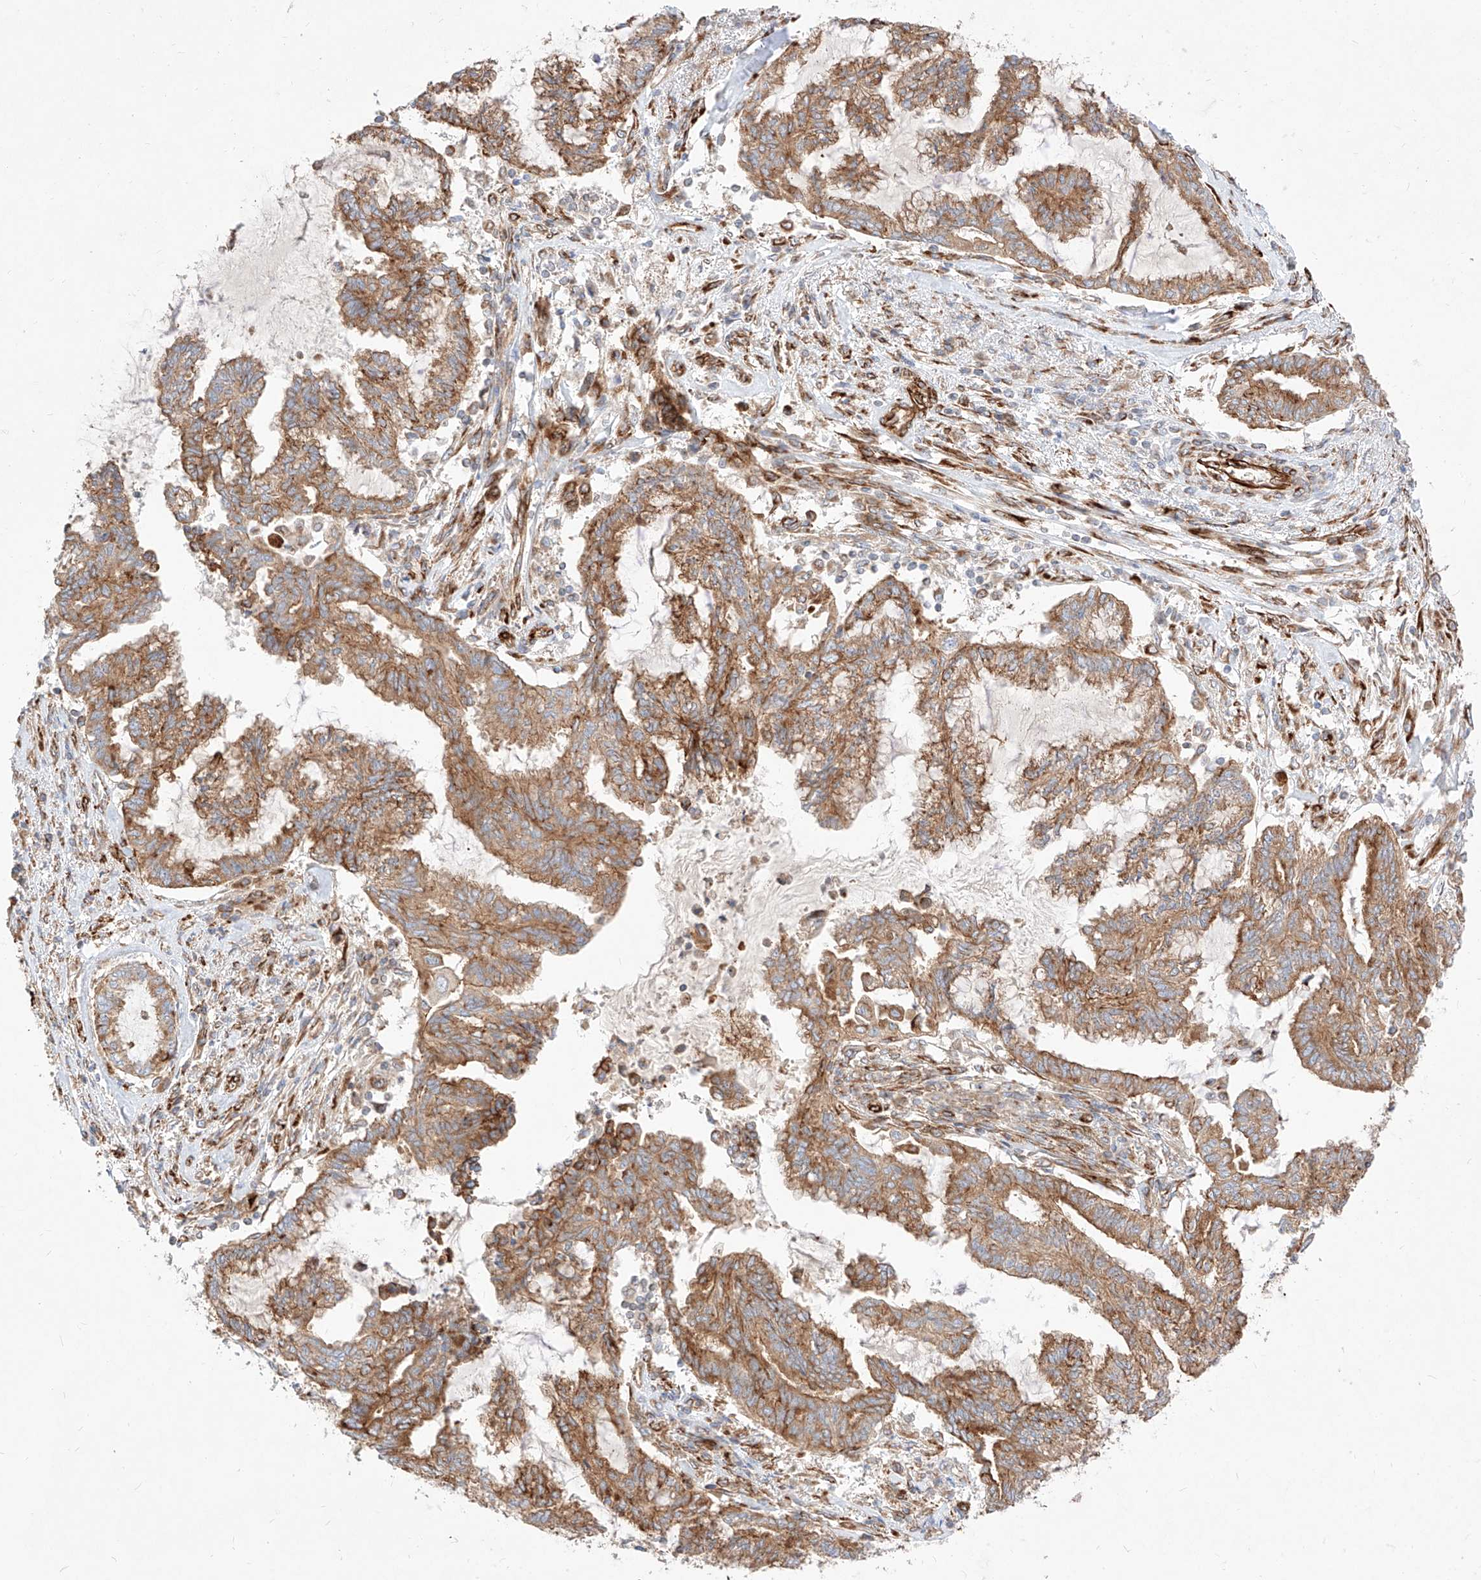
{"staining": {"intensity": "moderate", "quantity": ">75%", "location": "cytoplasmic/membranous"}, "tissue": "endometrial cancer", "cell_type": "Tumor cells", "image_type": "cancer", "snomed": [{"axis": "morphology", "description": "Adenocarcinoma, NOS"}, {"axis": "topography", "description": "Endometrium"}], "caption": "Immunohistochemical staining of endometrial adenocarcinoma displays medium levels of moderate cytoplasmic/membranous staining in about >75% of tumor cells. The staining was performed using DAB (3,3'-diaminobenzidine) to visualize the protein expression in brown, while the nuclei were stained in blue with hematoxylin (Magnification: 20x).", "gene": "CSGALNACT2", "patient": {"sex": "female", "age": 86}}